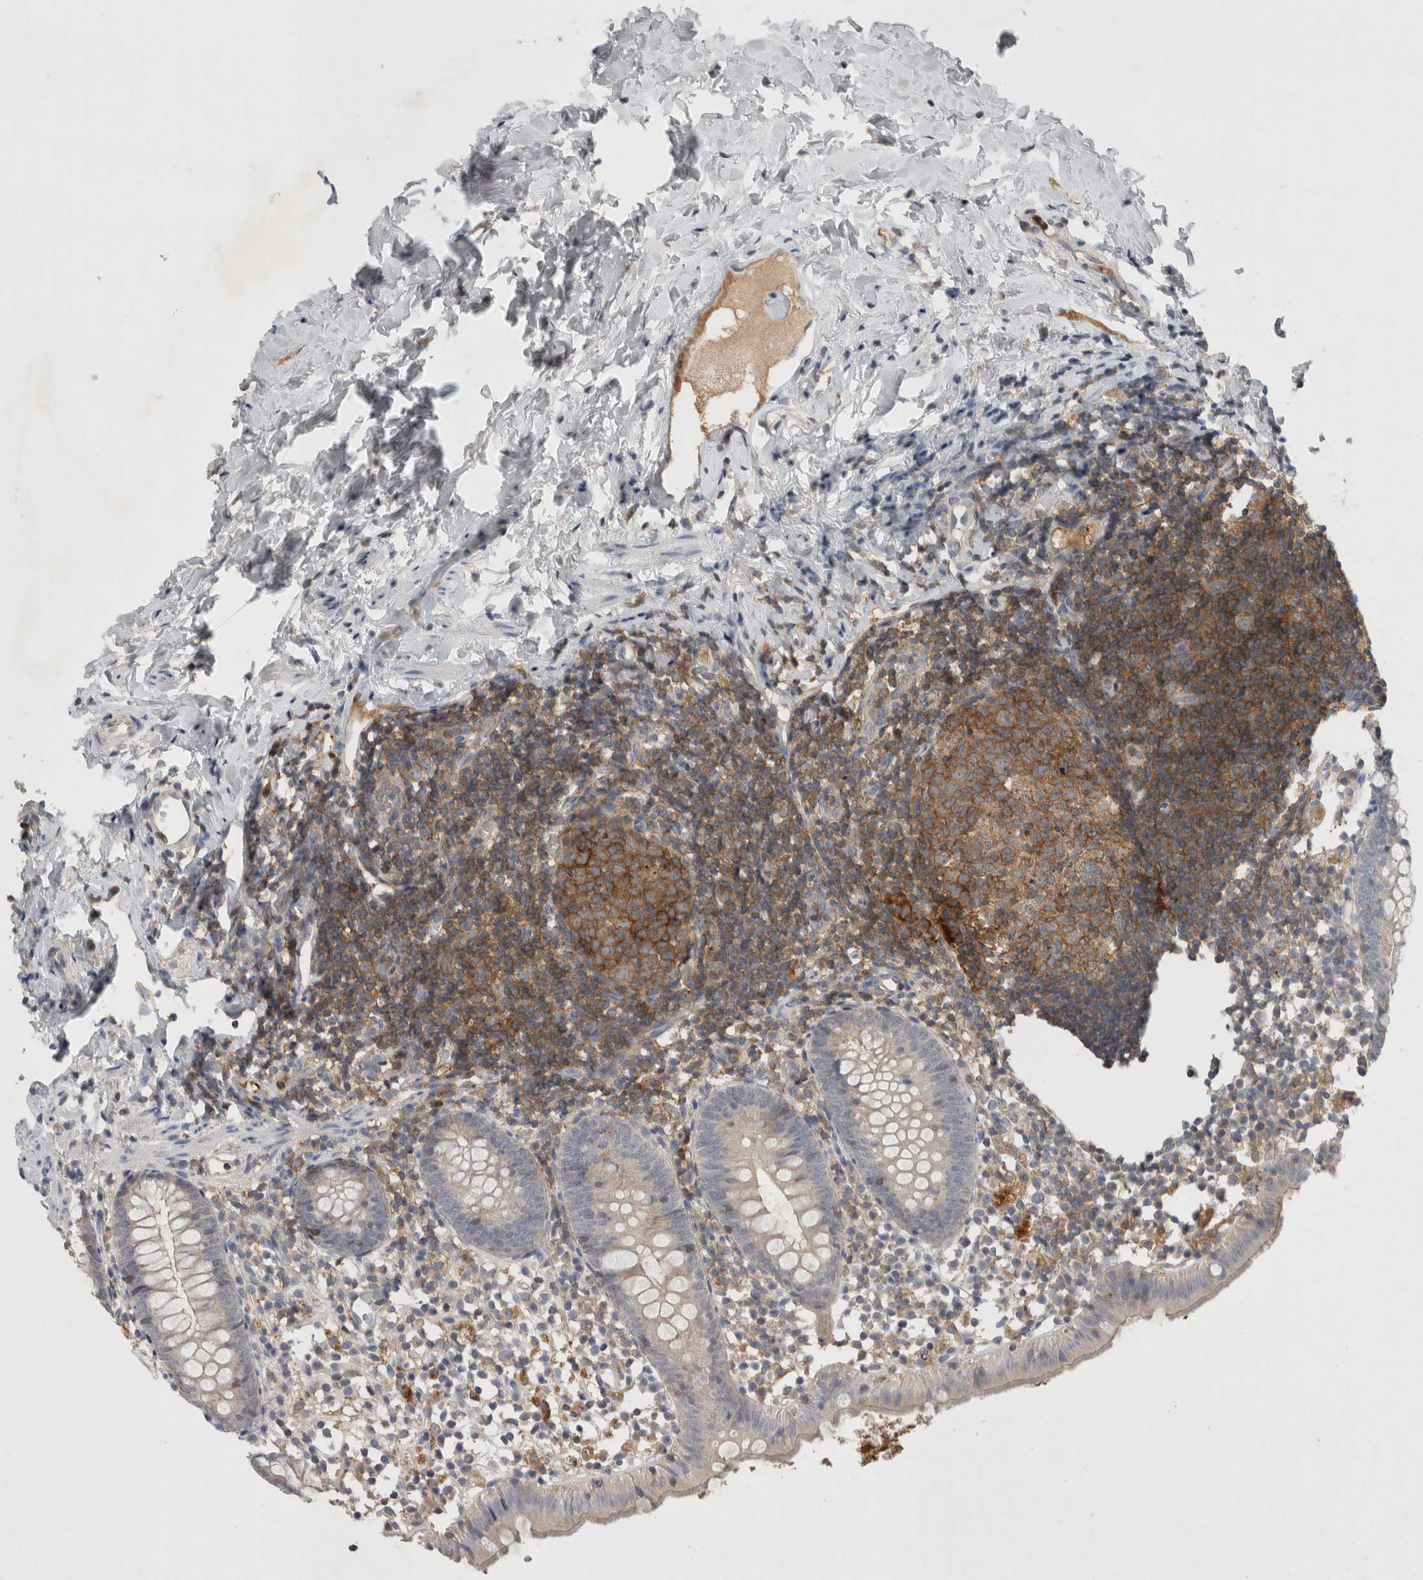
{"staining": {"intensity": "negative", "quantity": "none", "location": "none"}, "tissue": "appendix", "cell_type": "Glandular cells", "image_type": "normal", "snomed": [{"axis": "morphology", "description": "Normal tissue, NOS"}, {"axis": "topography", "description": "Appendix"}], "caption": "Immunohistochemistry image of unremarkable appendix: human appendix stained with DAB exhibits no significant protein expression in glandular cells.", "gene": "GFRA2", "patient": {"sex": "female", "age": 20}}